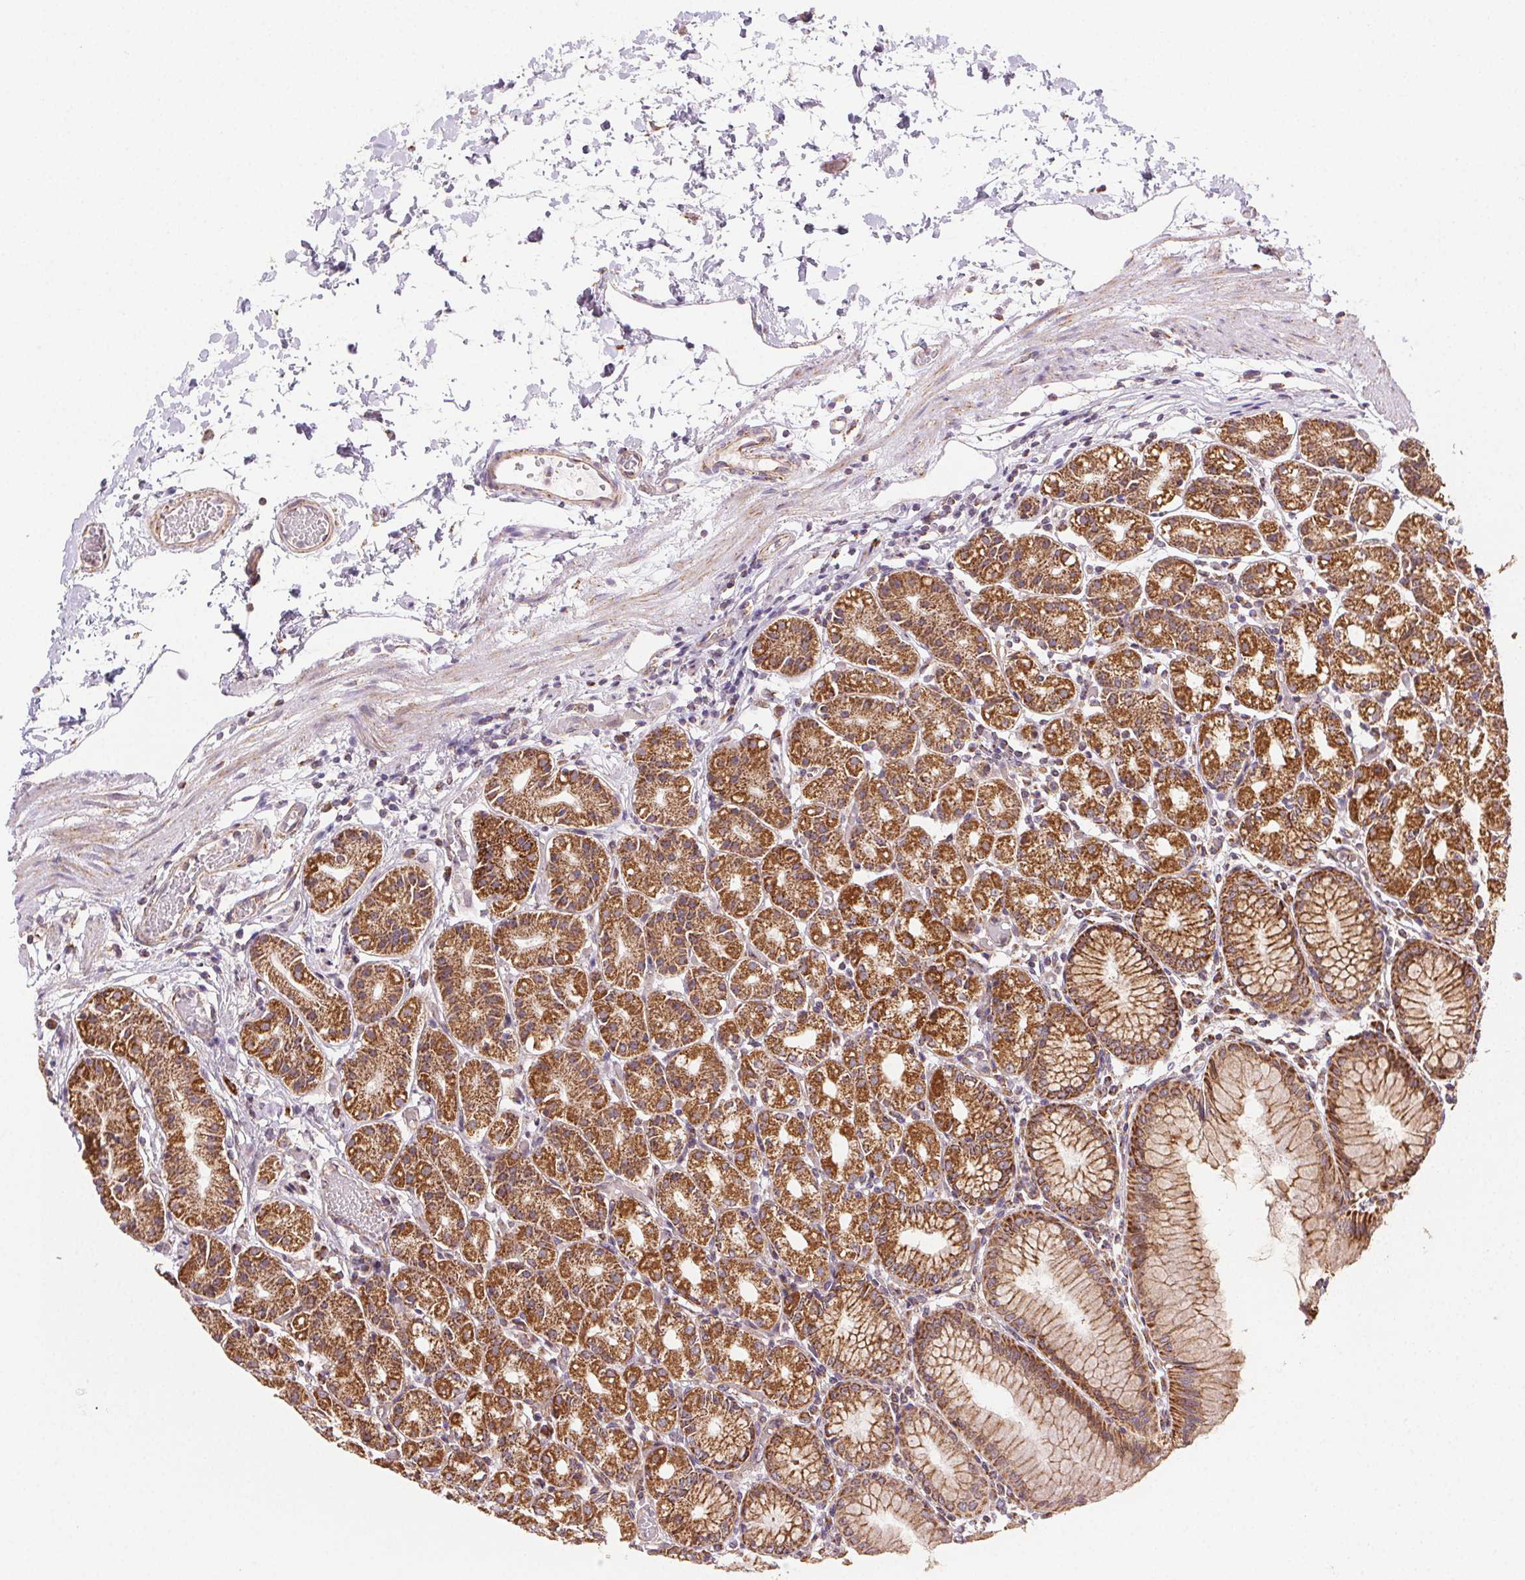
{"staining": {"intensity": "strong", "quantity": "25%-75%", "location": "cytoplasmic/membranous"}, "tissue": "stomach", "cell_type": "Glandular cells", "image_type": "normal", "snomed": [{"axis": "morphology", "description": "Normal tissue, NOS"}, {"axis": "topography", "description": "Stomach"}], "caption": "A histopathology image showing strong cytoplasmic/membranous positivity in about 25%-75% of glandular cells in unremarkable stomach, as visualized by brown immunohistochemical staining.", "gene": "CLPB", "patient": {"sex": "female", "age": 57}}